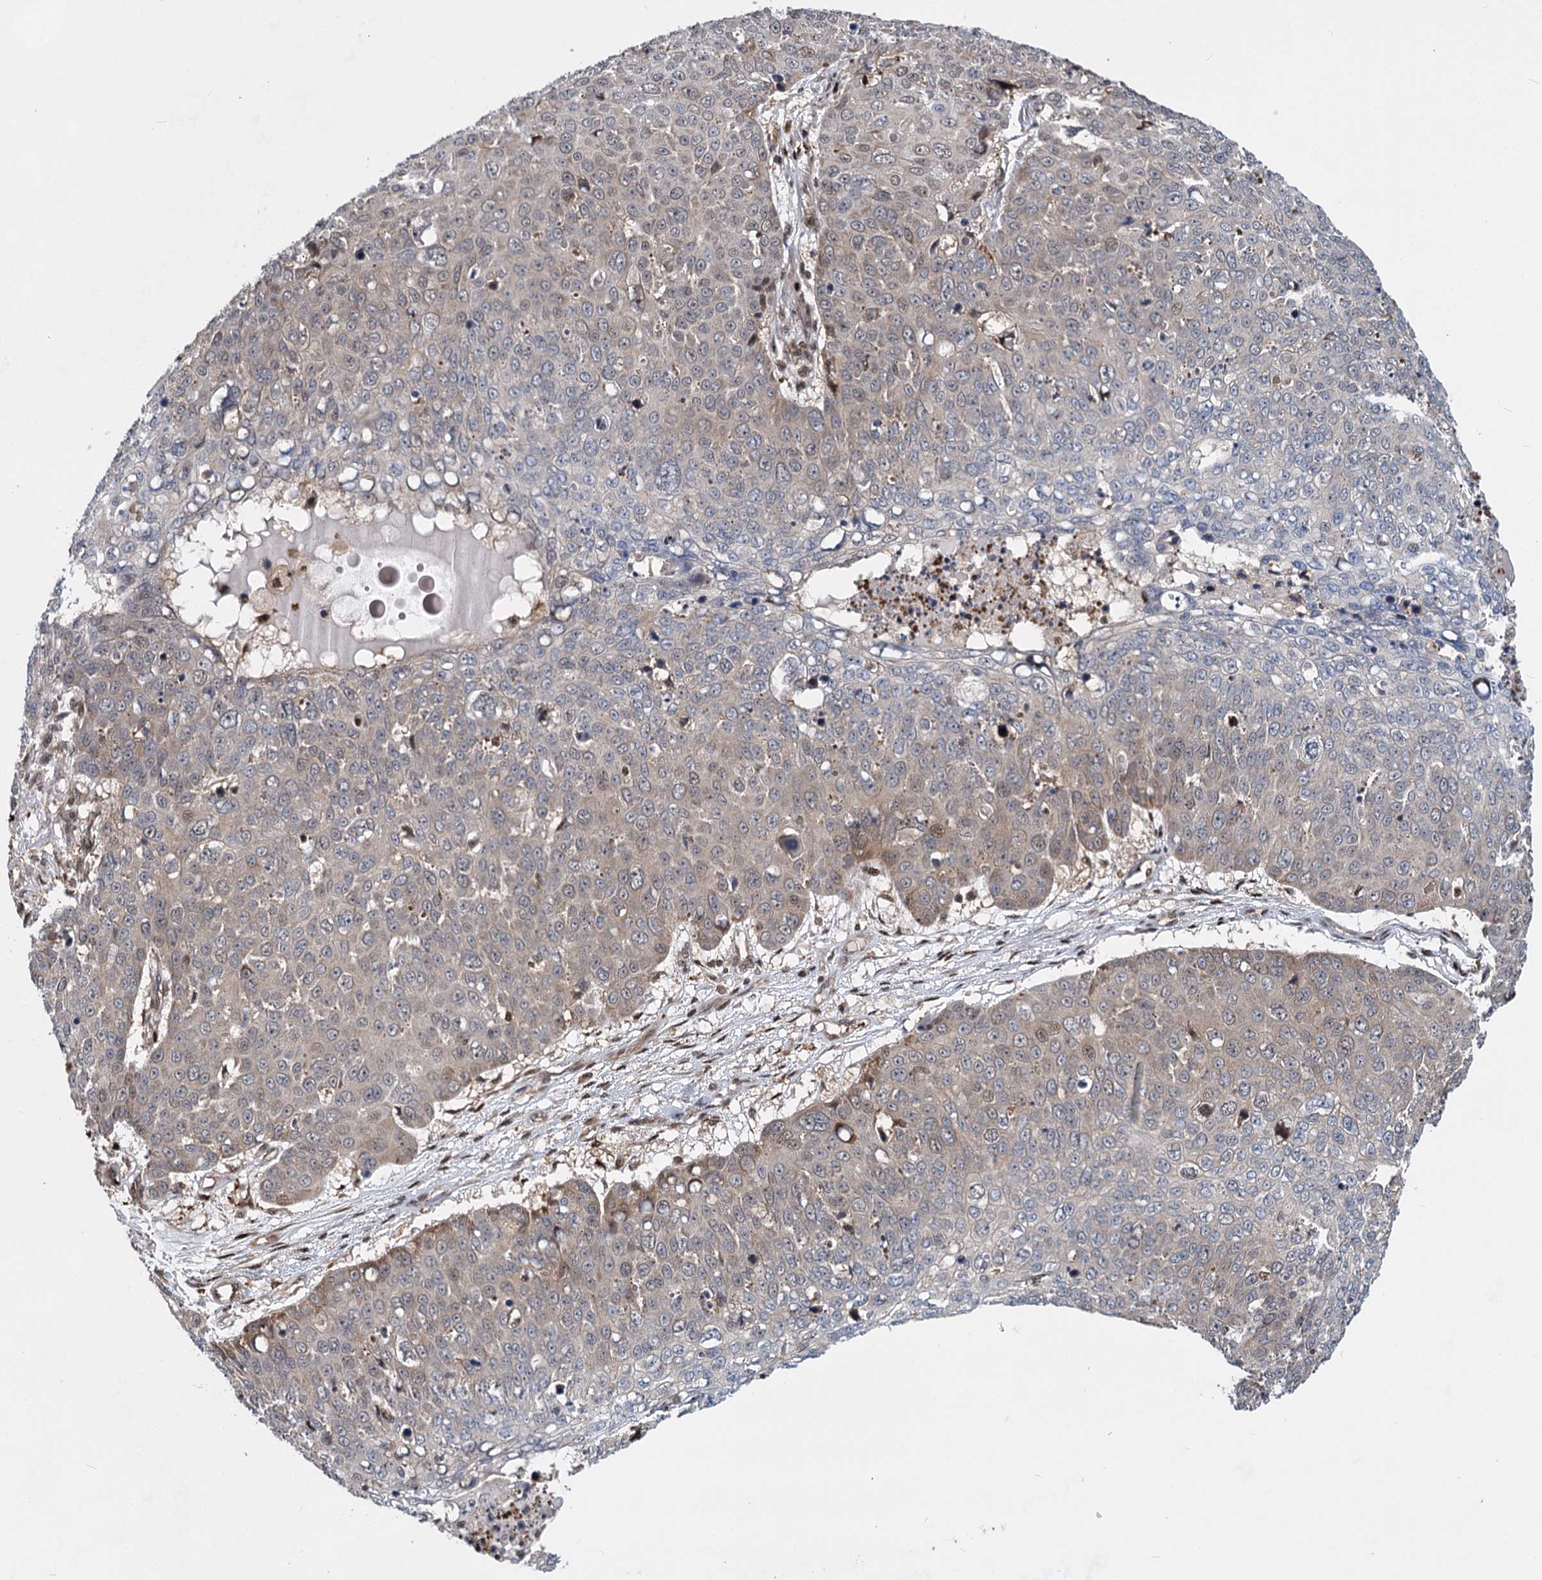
{"staining": {"intensity": "weak", "quantity": "<25%", "location": "cytoplasmic/membranous,nuclear"}, "tissue": "skin cancer", "cell_type": "Tumor cells", "image_type": "cancer", "snomed": [{"axis": "morphology", "description": "Squamous cell carcinoma, NOS"}, {"axis": "topography", "description": "Skin"}], "caption": "This histopathology image is of skin squamous cell carcinoma stained with IHC to label a protein in brown with the nuclei are counter-stained blue. There is no expression in tumor cells.", "gene": "GPBP1", "patient": {"sex": "male", "age": 71}}